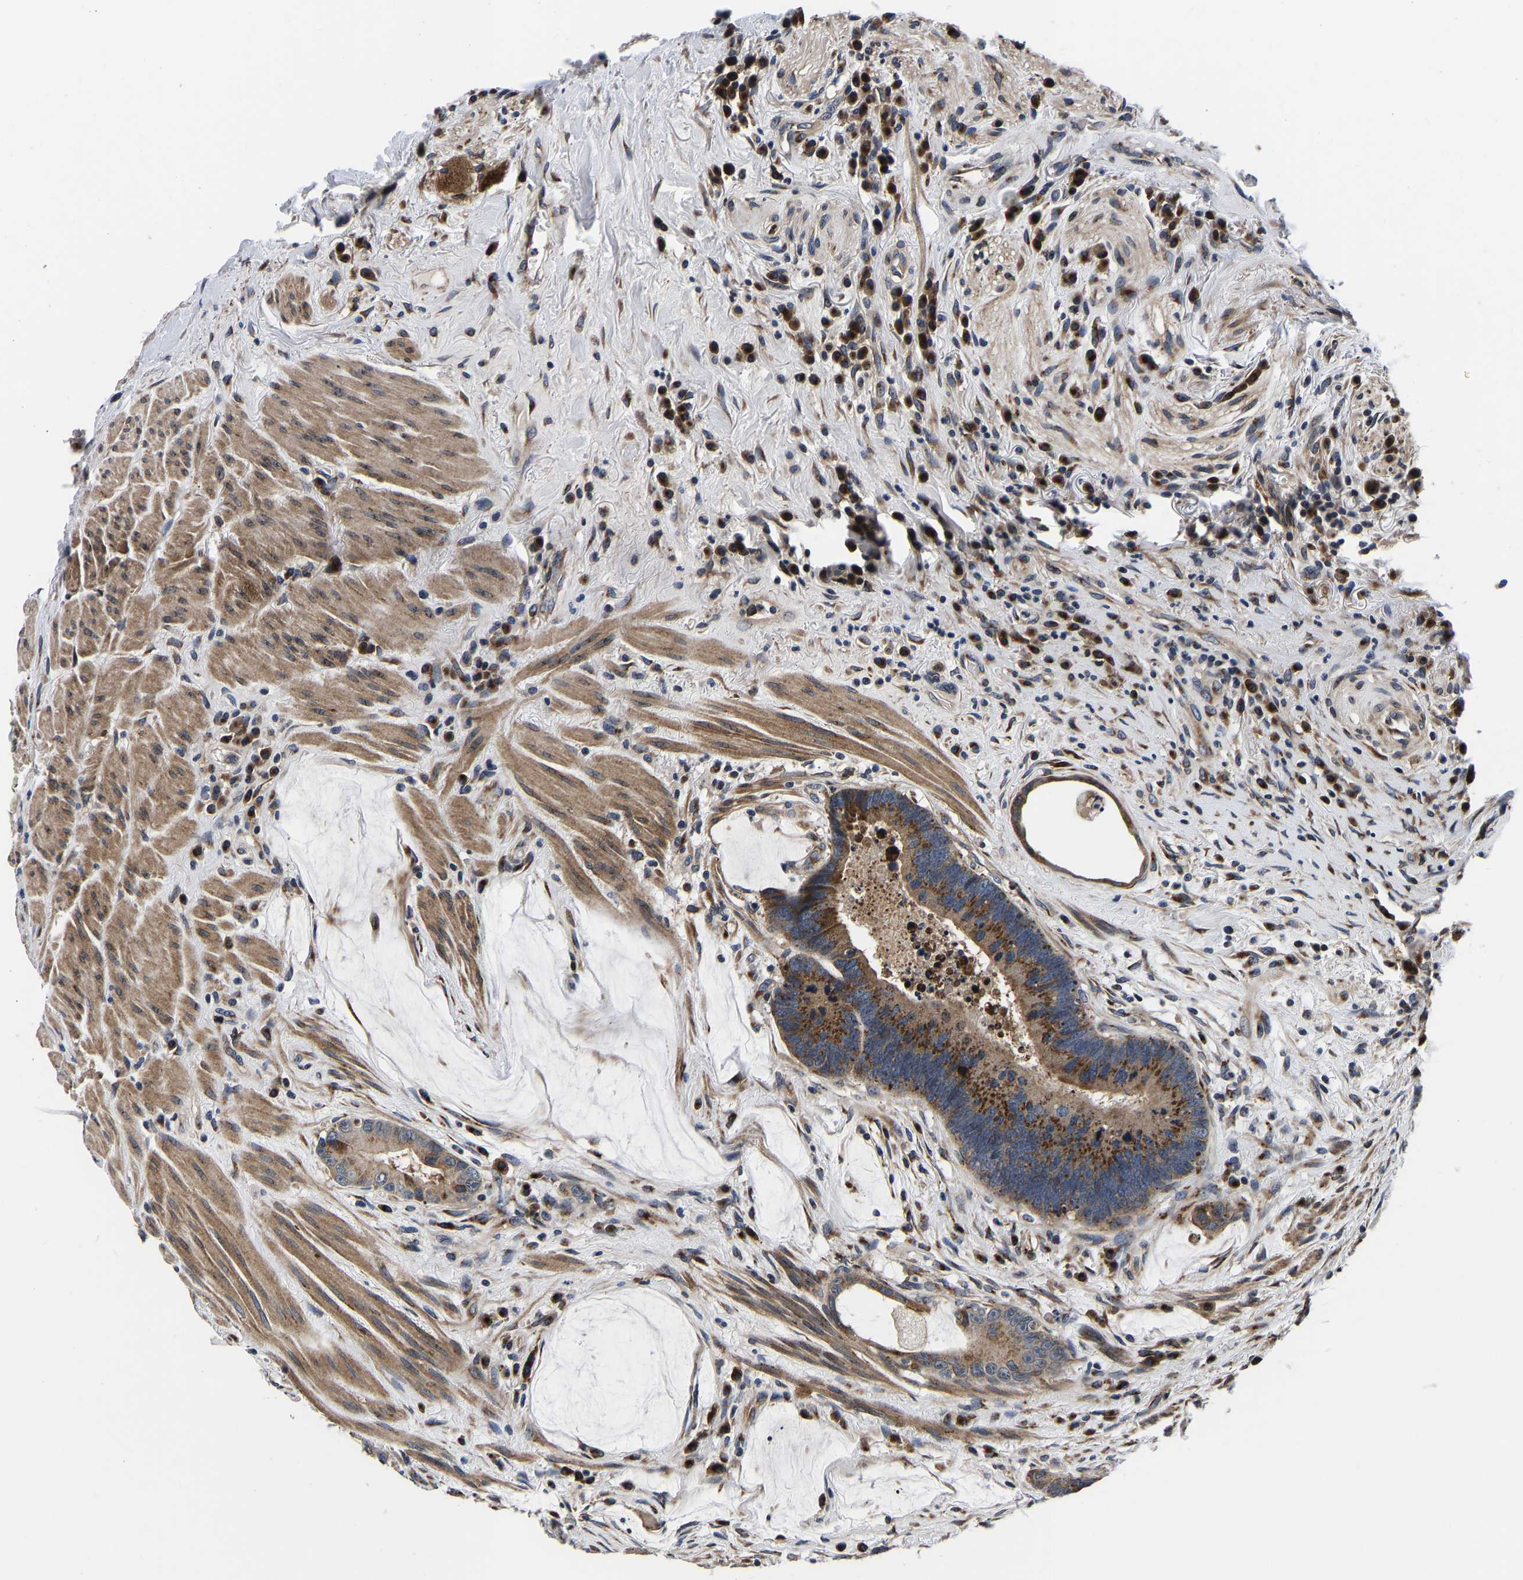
{"staining": {"intensity": "strong", "quantity": ">75%", "location": "cytoplasmic/membranous"}, "tissue": "colorectal cancer", "cell_type": "Tumor cells", "image_type": "cancer", "snomed": [{"axis": "morphology", "description": "Adenocarcinoma, NOS"}, {"axis": "topography", "description": "Rectum"}], "caption": "A histopathology image showing strong cytoplasmic/membranous staining in approximately >75% of tumor cells in colorectal adenocarcinoma, as visualized by brown immunohistochemical staining.", "gene": "RABAC1", "patient": {"sex": "female", "age": 89}}